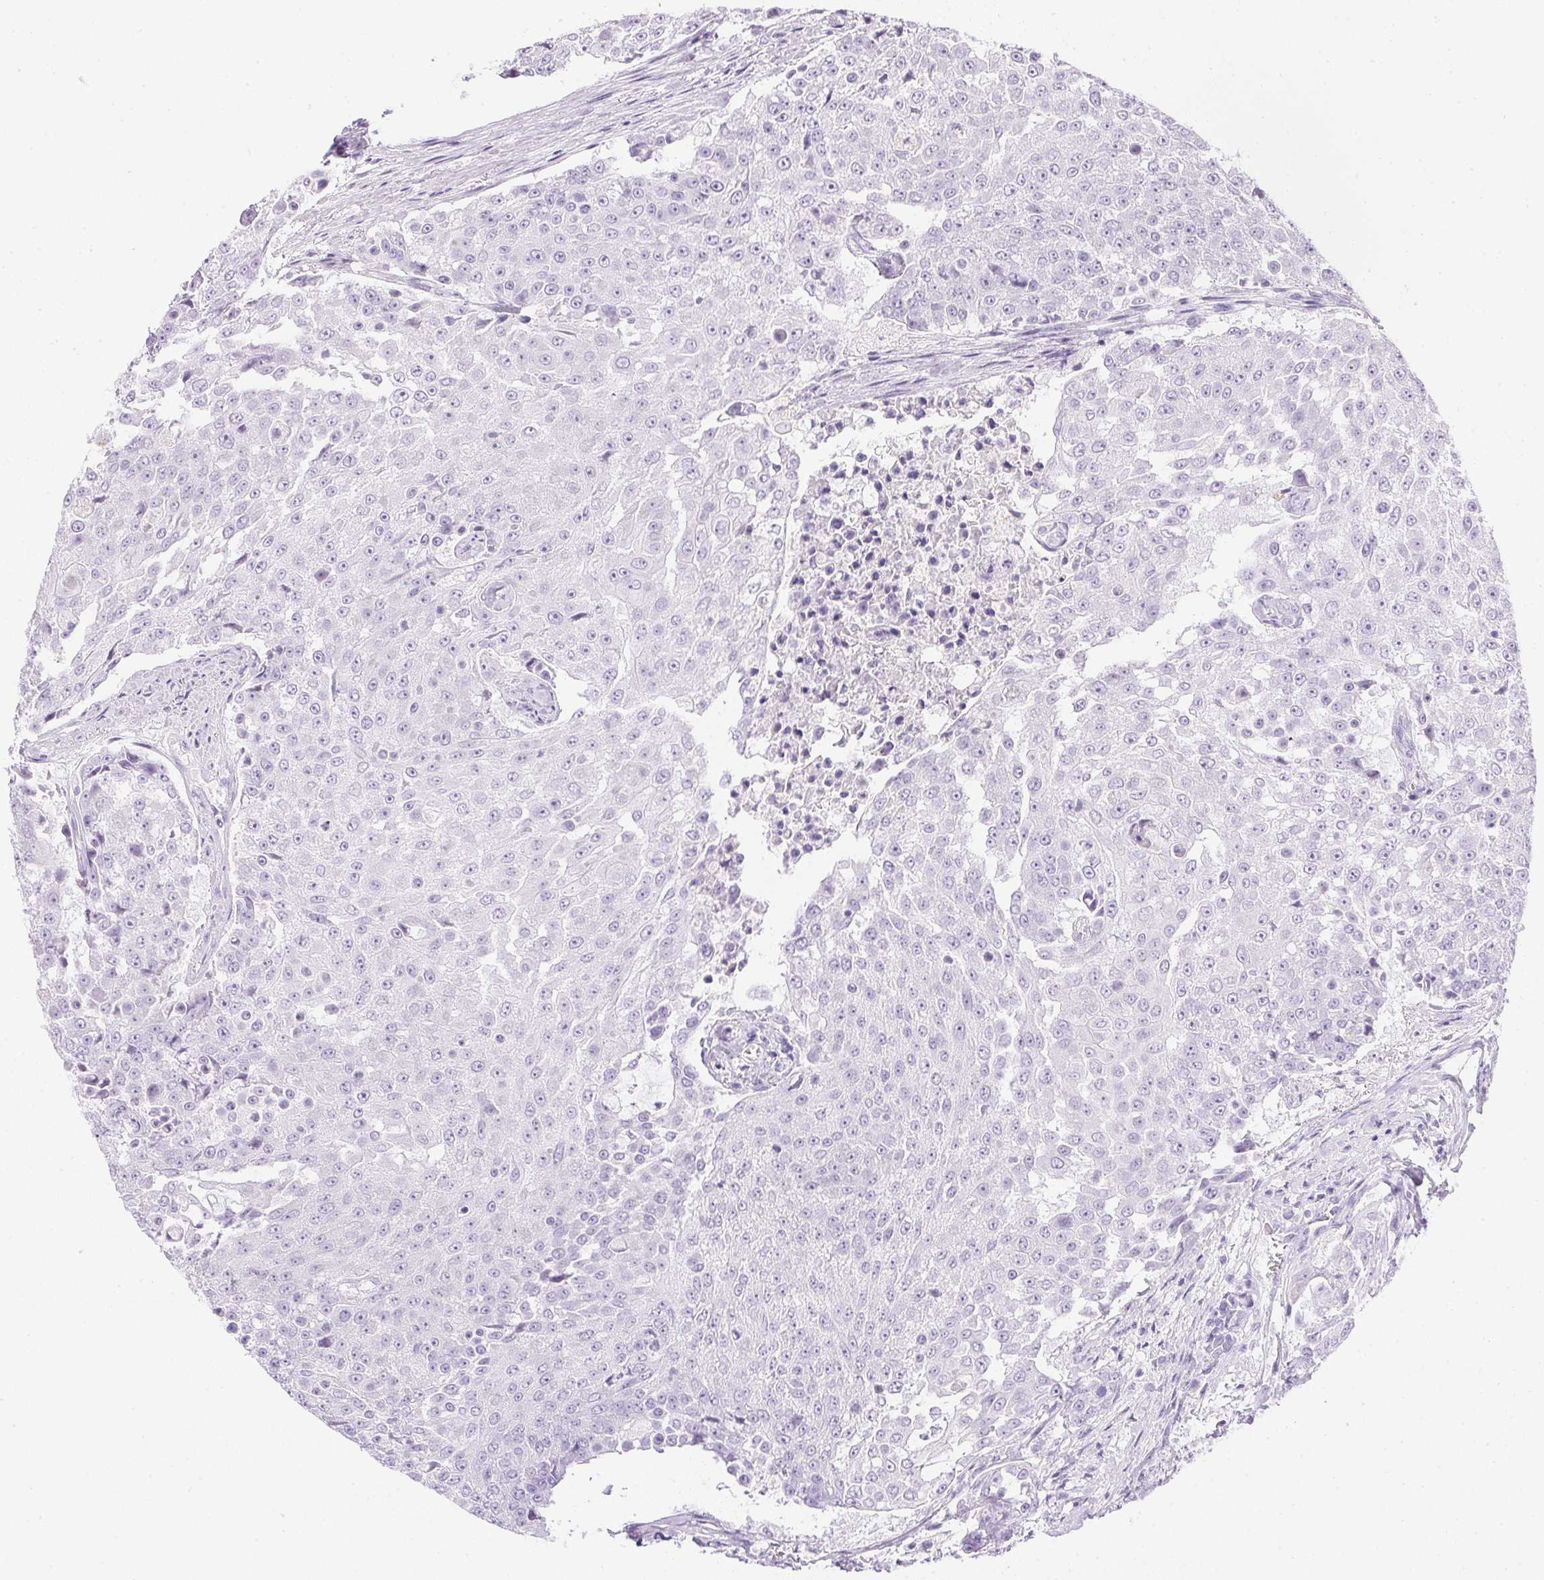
{"staining": {"intensity": "negative", "quantity": "none", "location": "none"}, "tissue": "urothelial cancer", "cell_type": "Tumor cells", "image_type": "cancer", "snomed": [{"axis": "morphology", "description": "Urothelial carcinoma, High grade"}, {"axis": "topography", "description": "Urinary bladder"}], "caption": "Tumor cells show no significant staining in urothelial carcinoma (high-grade).", "gene": "CPB1", "patient": {"sex": "female", "age": 63}}